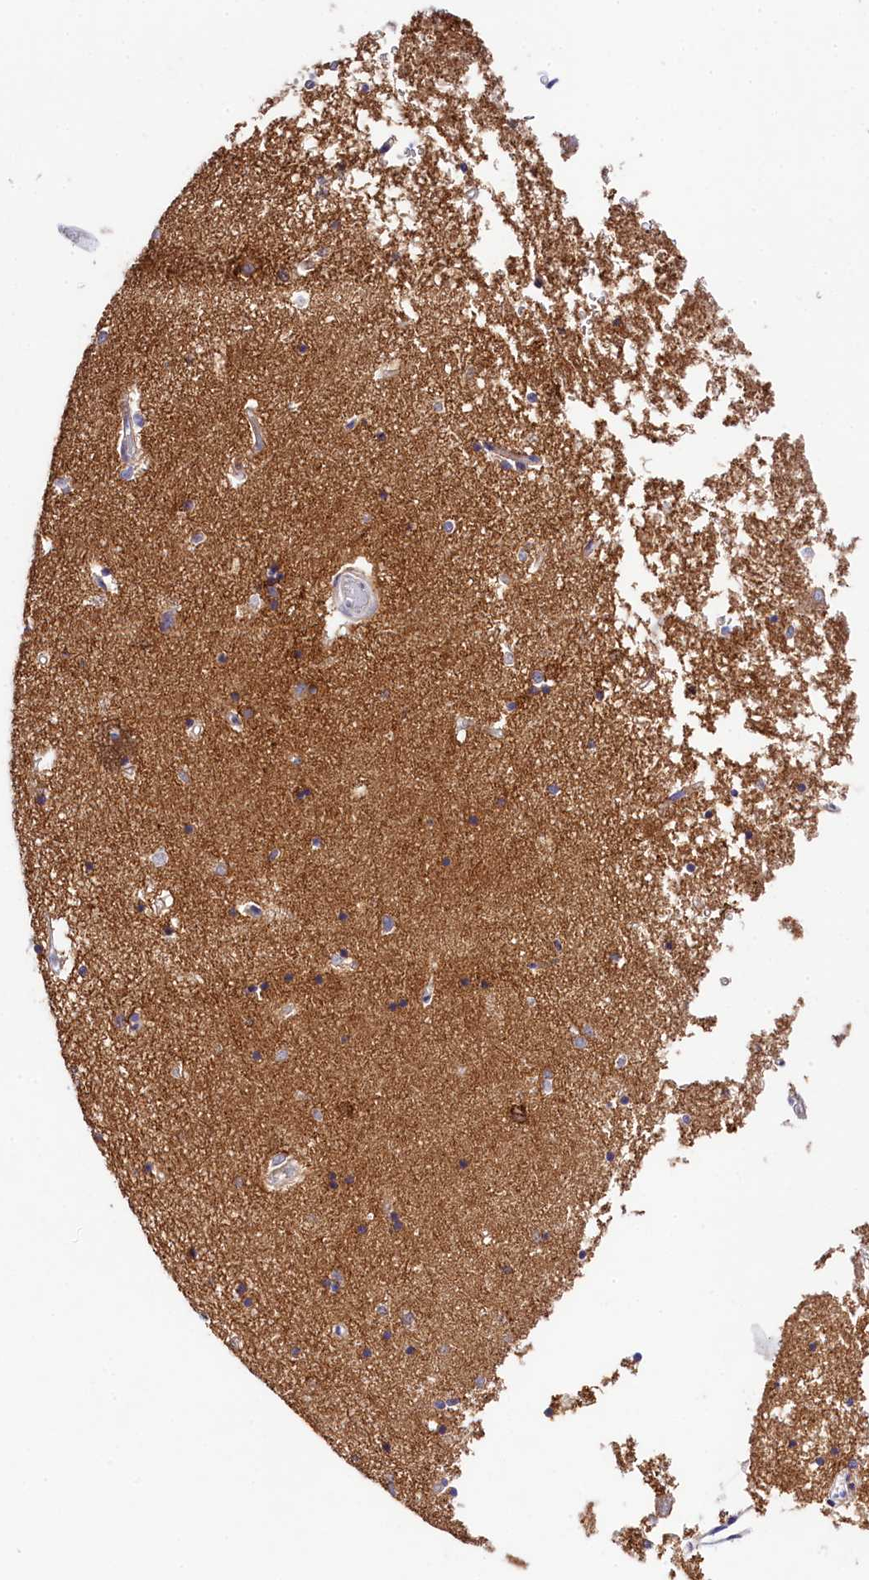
{"staining": {"intensity": "moderate", "quantity": "<25%", "location": "cytoplasmic/membranous"}, "tissue": "hippocampus", "cell_type": "Glial cells", "image_type": "normal", "snomed": [{"axis": "morphology", "description": "Normal tissue, NOS"}, {"axis": "topography", "description": "Hippocampus"}], "caption": "Protein expression analysis of benign human hippocampus reveals moderate cytoplasmic/membranous staining in about <25% of glial cells. The staining was performed using DAB to visualize the protein expression in brown, while the nuclei were stained in blue with hematoxylin (Magnification: 20x).", "gene": "FXYD6", "patient": {"sex": "male", "age": 70}}